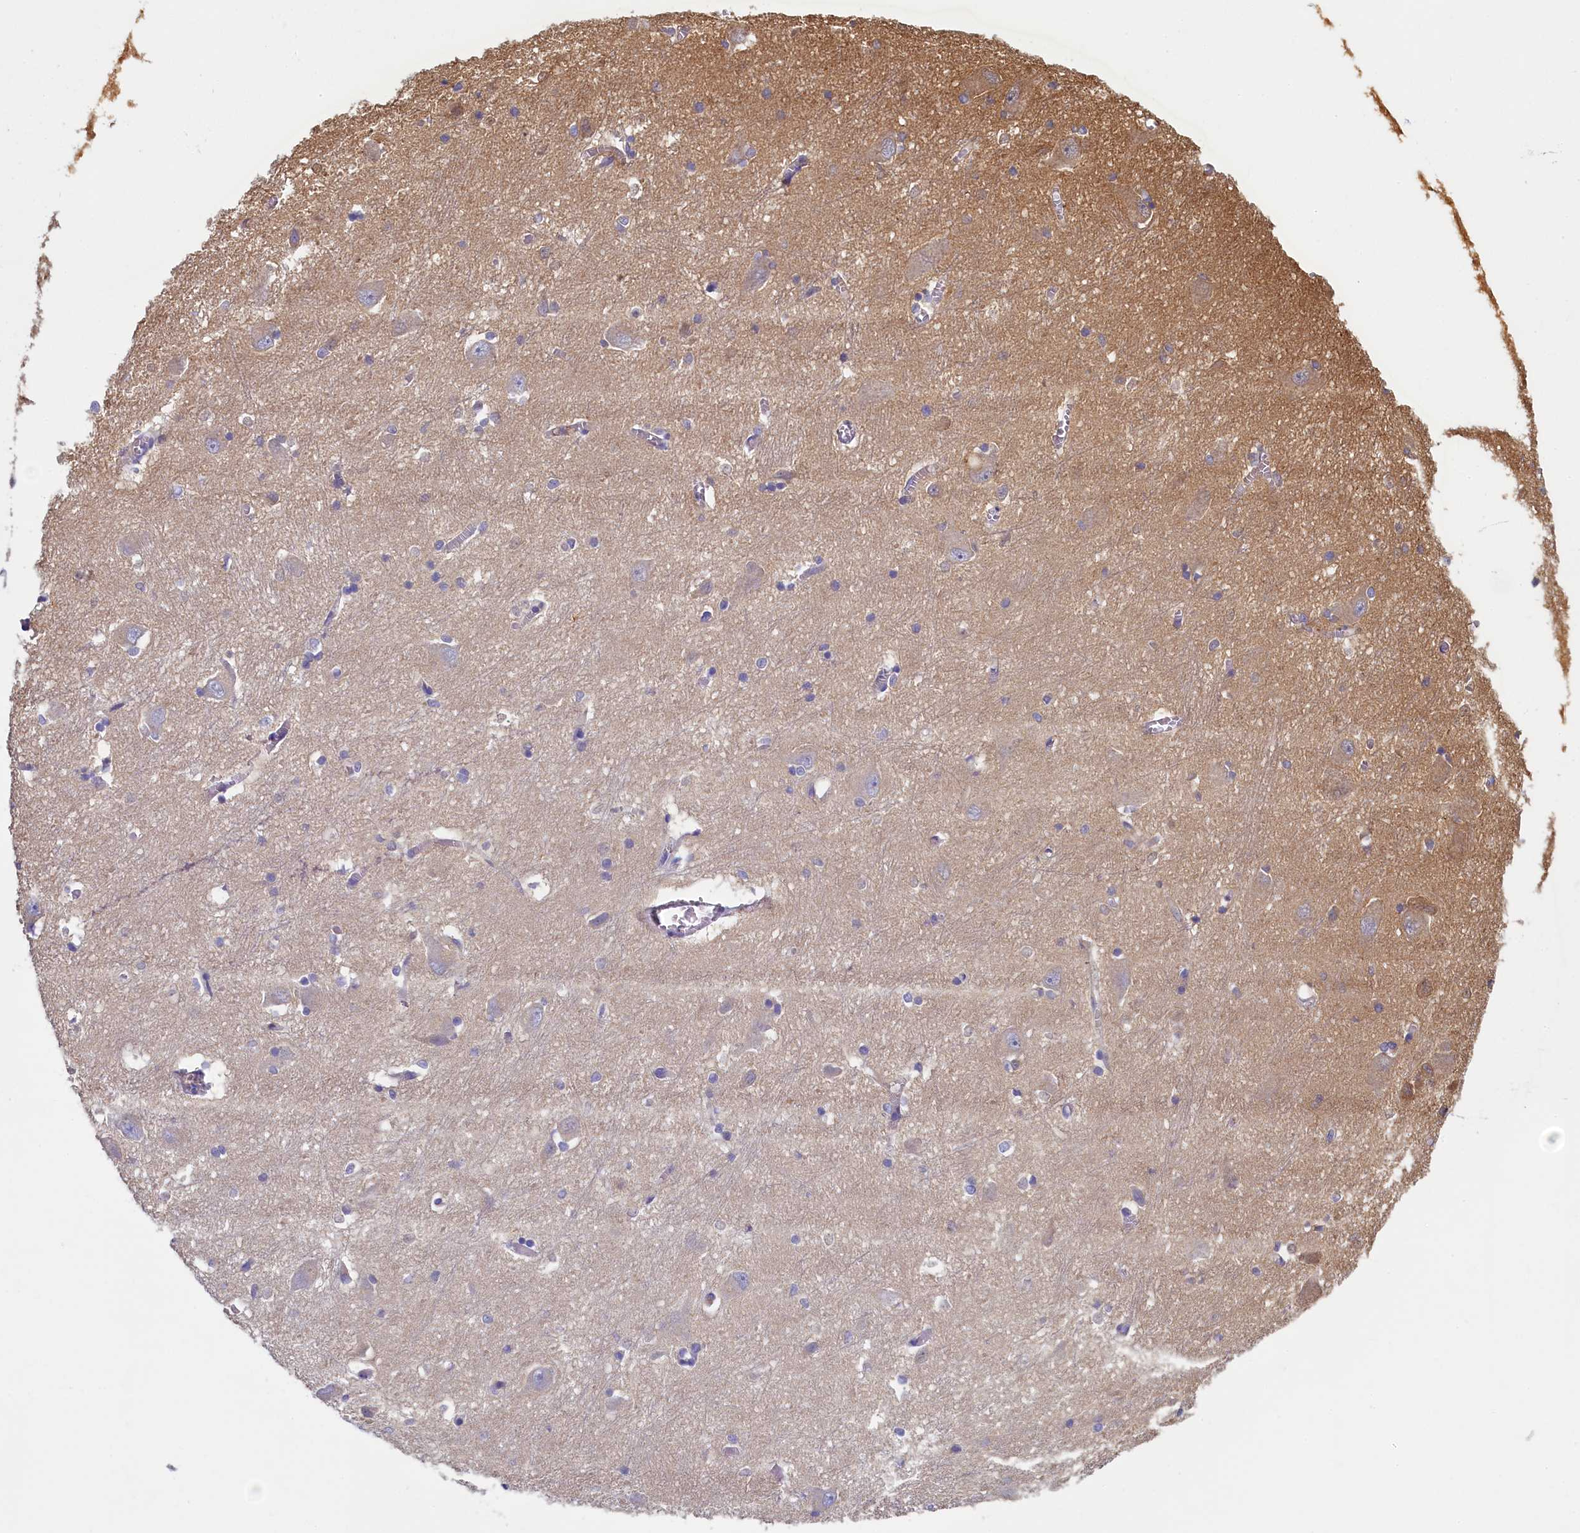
{"staining": {"intensity": "weak", "quantity": "<25%", "location": "cytoplasmic/membranous"}, "tissue": "caudate", "cell_type": "Glial cells", "image_type": "normal", "snomed": [{"axis": "morphology", "description": "Normal tissue, NOS"}, {"axis": "topography", "description": "Lateral ventricle wall"}], "caption": "IHC of normal caudate displays no expression in glial cells. (IHC, brightfield microscopy, high magnification).", "gene": "TIMM8B", "patient": {"sex": "male", "age": 37}}